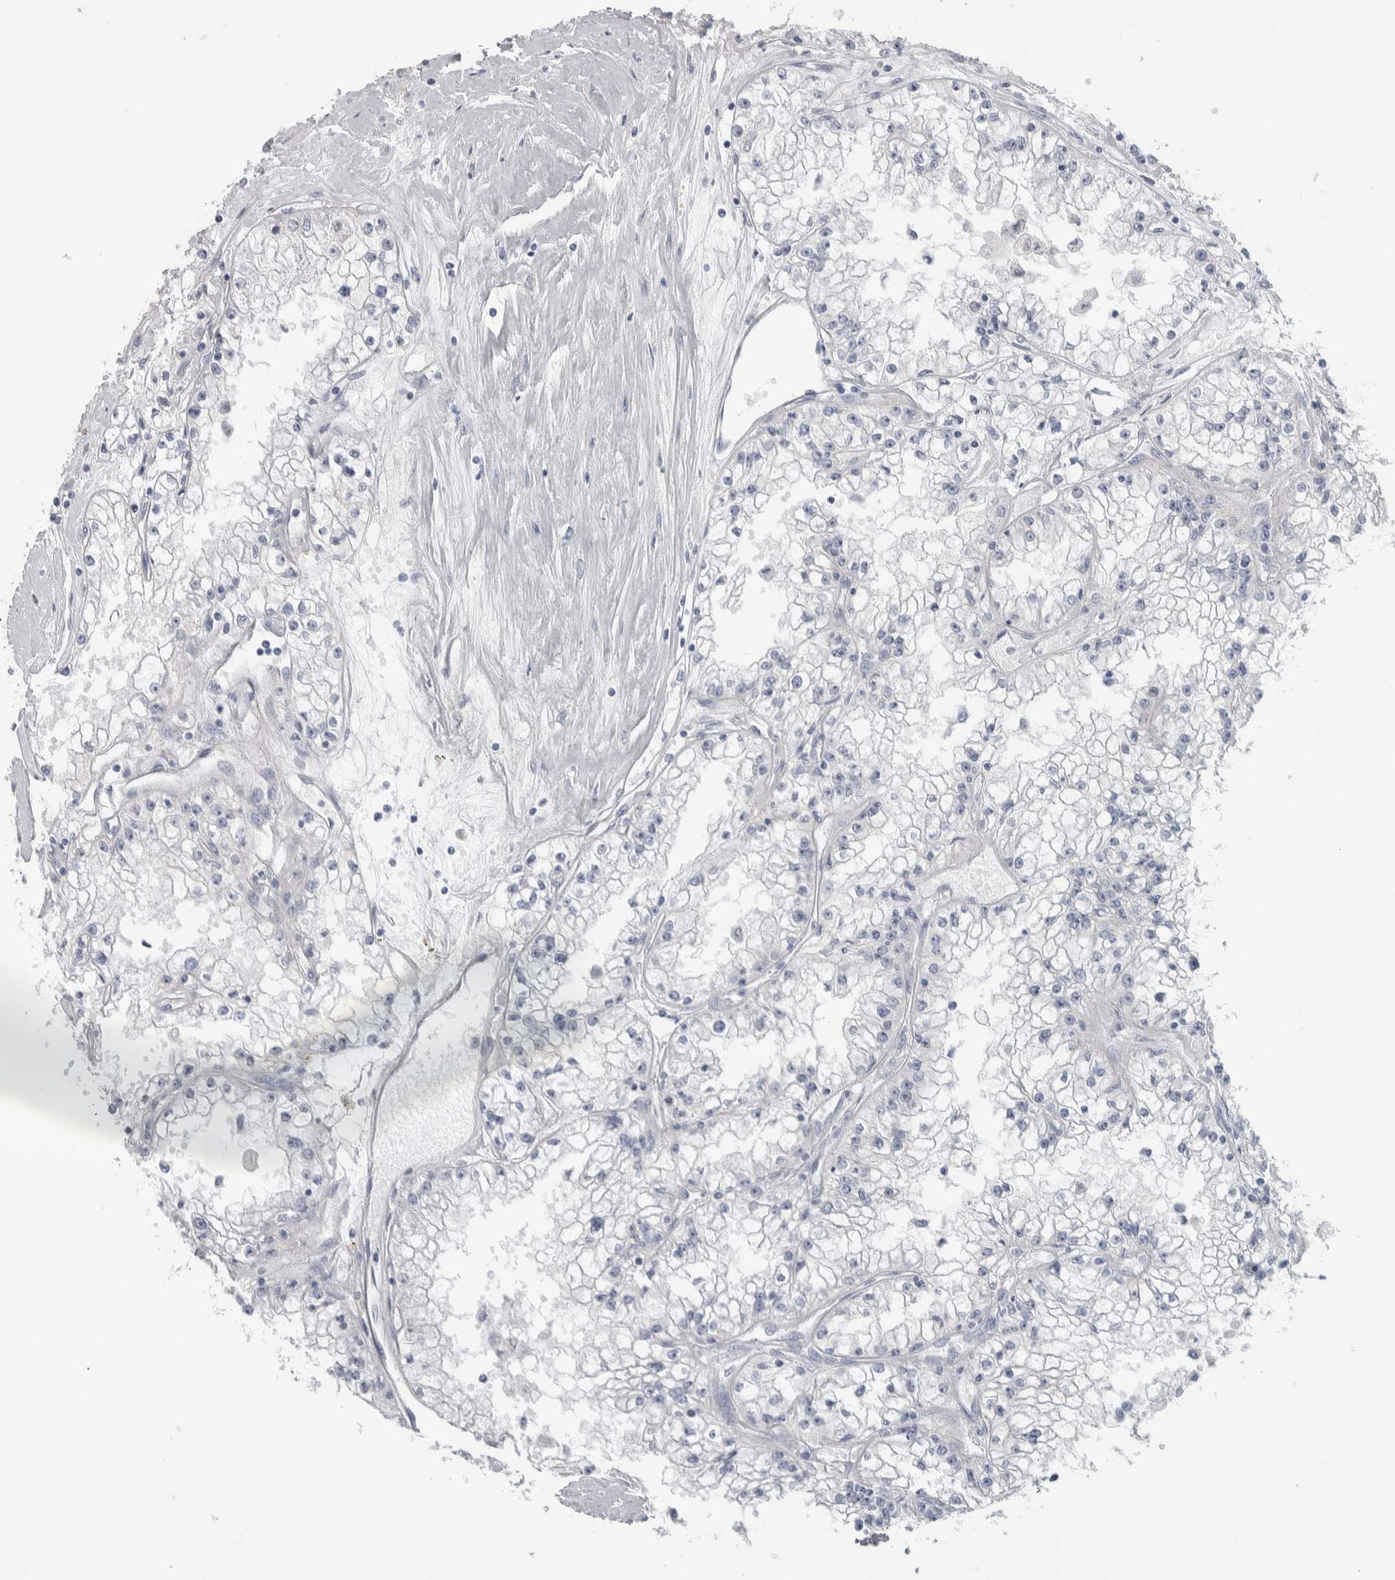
{"staining": {"intensity": "negative", "quantity": "none", "location": "none"}, "tissue": "renal cancer", "cell_type": "Tumor cells", "image_type": "cancer", "snomed": [{"axis": "morphology", "description": "Adenocarcinoma, NOS"}, {"axis": "topography", "description": "Kidney"}], "caption": "This histopathology image is of renal adenocarcinoma stained with immunohistochemistry to label a protein in brown with the nuclei are counter-stained blue. There is no expression in tumor cells.", "gene": "GPHN", "patient": {"sex": "male", "age": 56}}